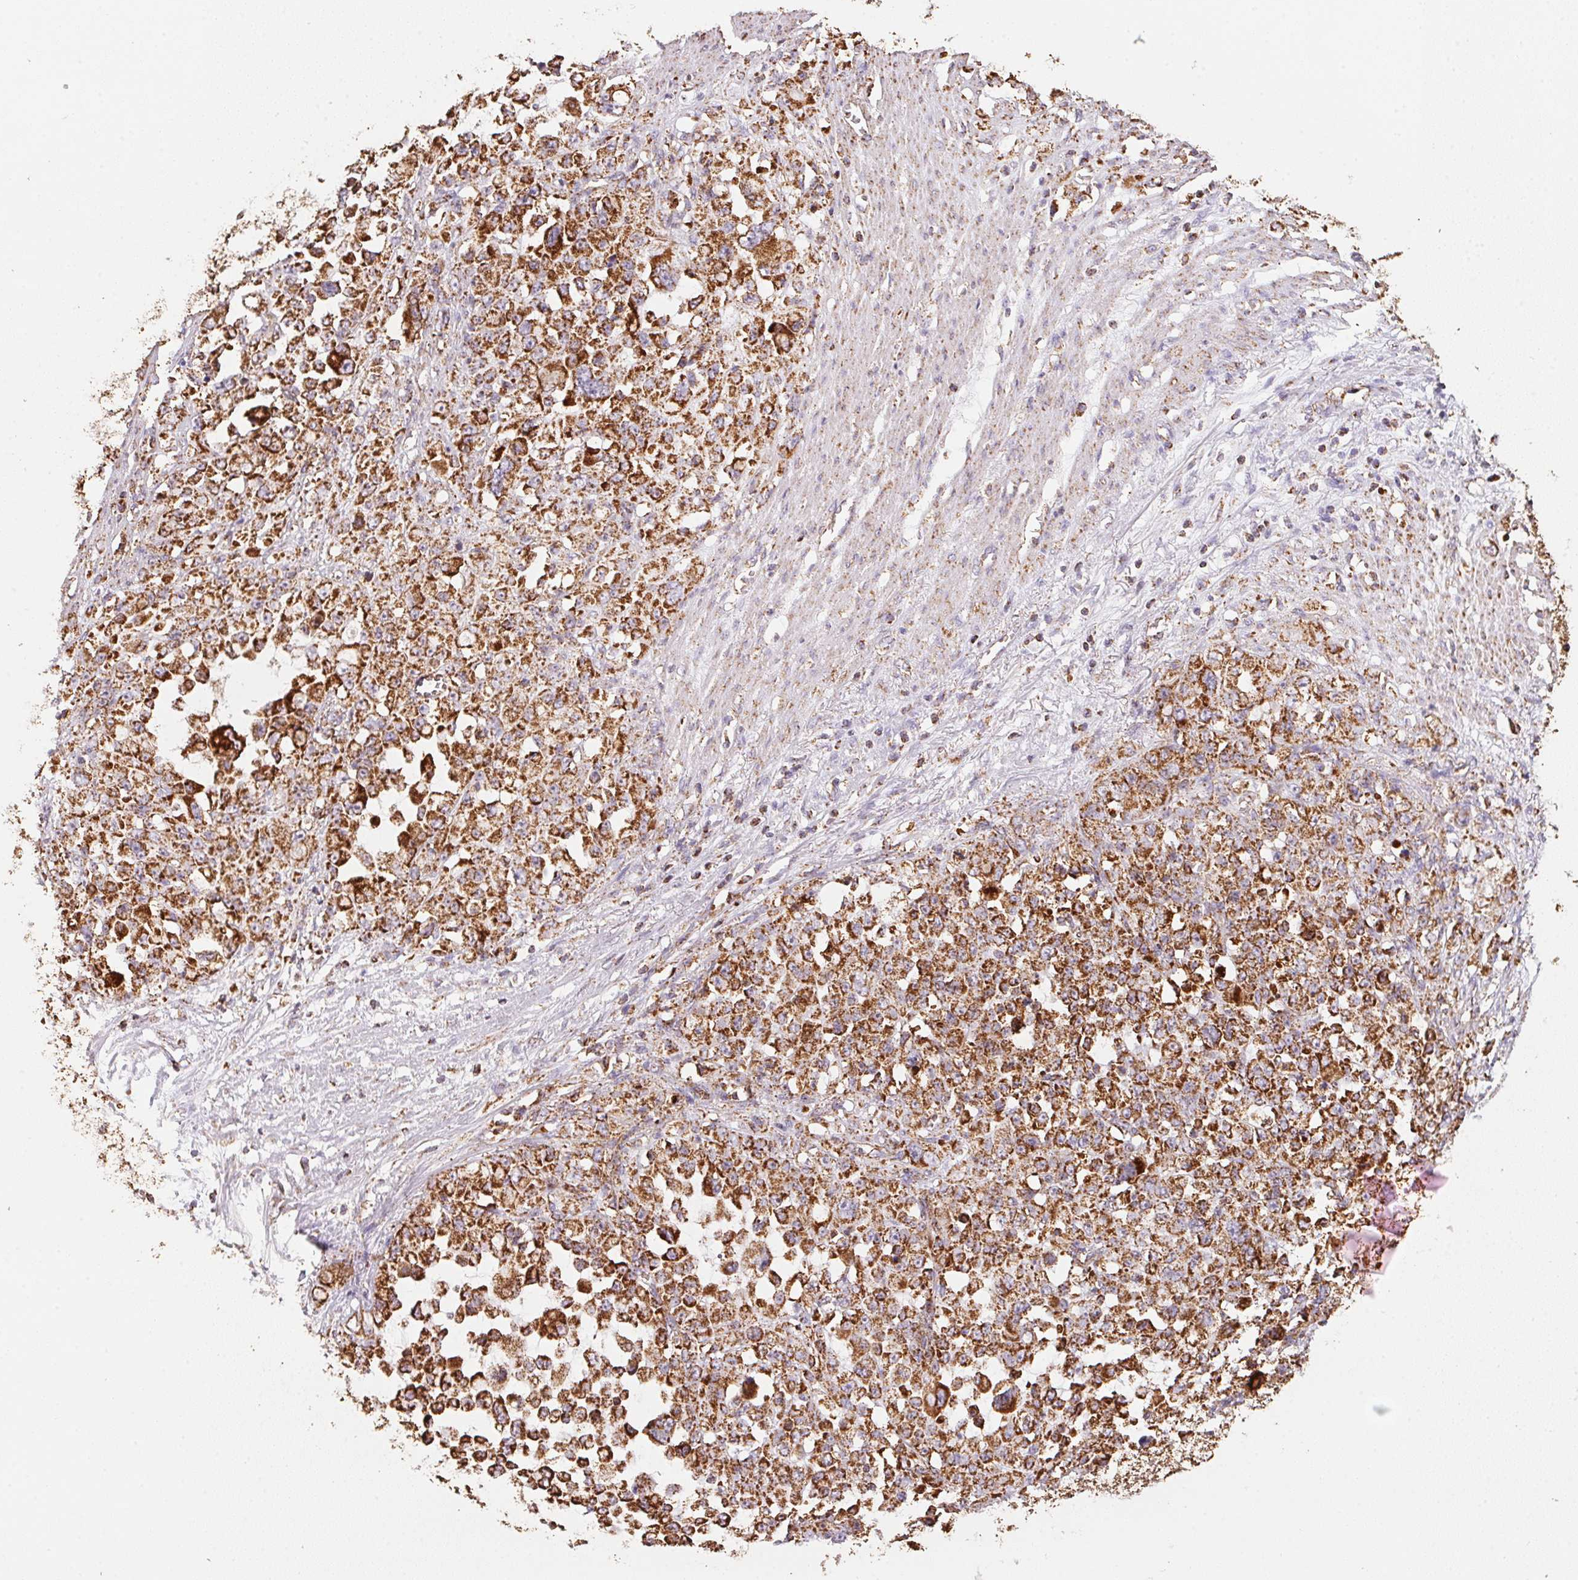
{"staining": {"intensity": "strong", "quantity": ">75%", "location": "cytoplasmic/membranous"}, "tissue": "stomach cancer", "cell_type": "Tumor cells", "image_type": "cancer", "snomed": [{"axis": "morphology", "description": "Adenocarcinoma, NOS"}, {"axis": "topography", "description": "Stomach"}], "caption": "Tumor cells exhibit high levels of strong cytoplasmic/membranous staining in about >75% of cells in human stomach cancer (adenocarcinoma). (DAB = brown stain, brightfield microscopy at high magnification).", "gene": "NDUFS2", "patient": {"sex": "female", "age": 76}}